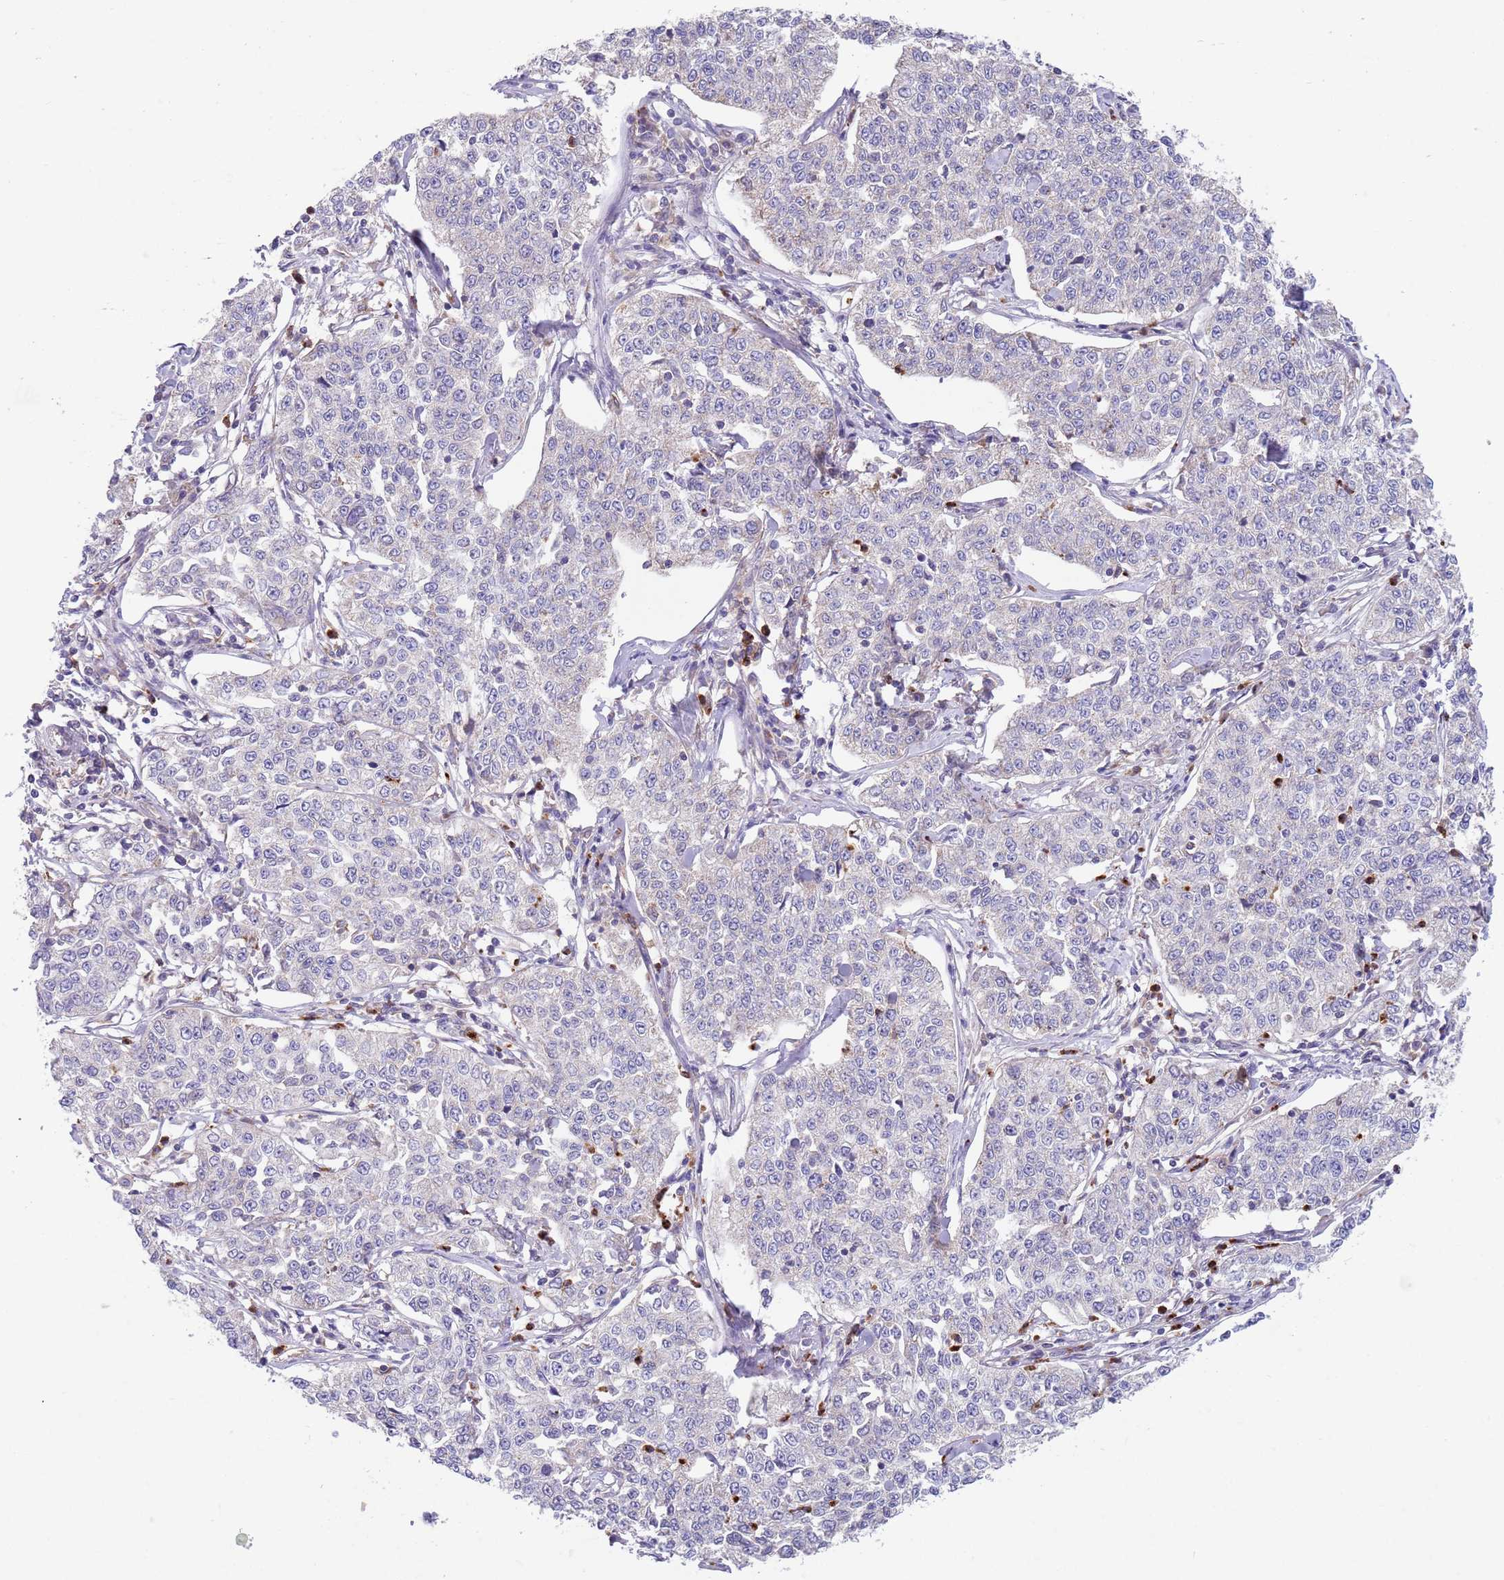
{"staining": {"intensity": "negative", "quantity": "none", "location": "none"}, "tissue": "cervical cancer", "cell_type": "Tumor cells", "image_type": "cancer", "snomed": [{"axis": "morphology", "description": "Squamous cell carcinoma, NOS"}, {"axis": "topography", "description": "Cervix"}], "caption": "Human cervical cancer (squamous cell carcinoma) stained for a protein using immunohistochemistry (IHC) reveals no positivity in tumor cells.", "gene": "DDT", "patient": {"sex": "female", "age": 35}}